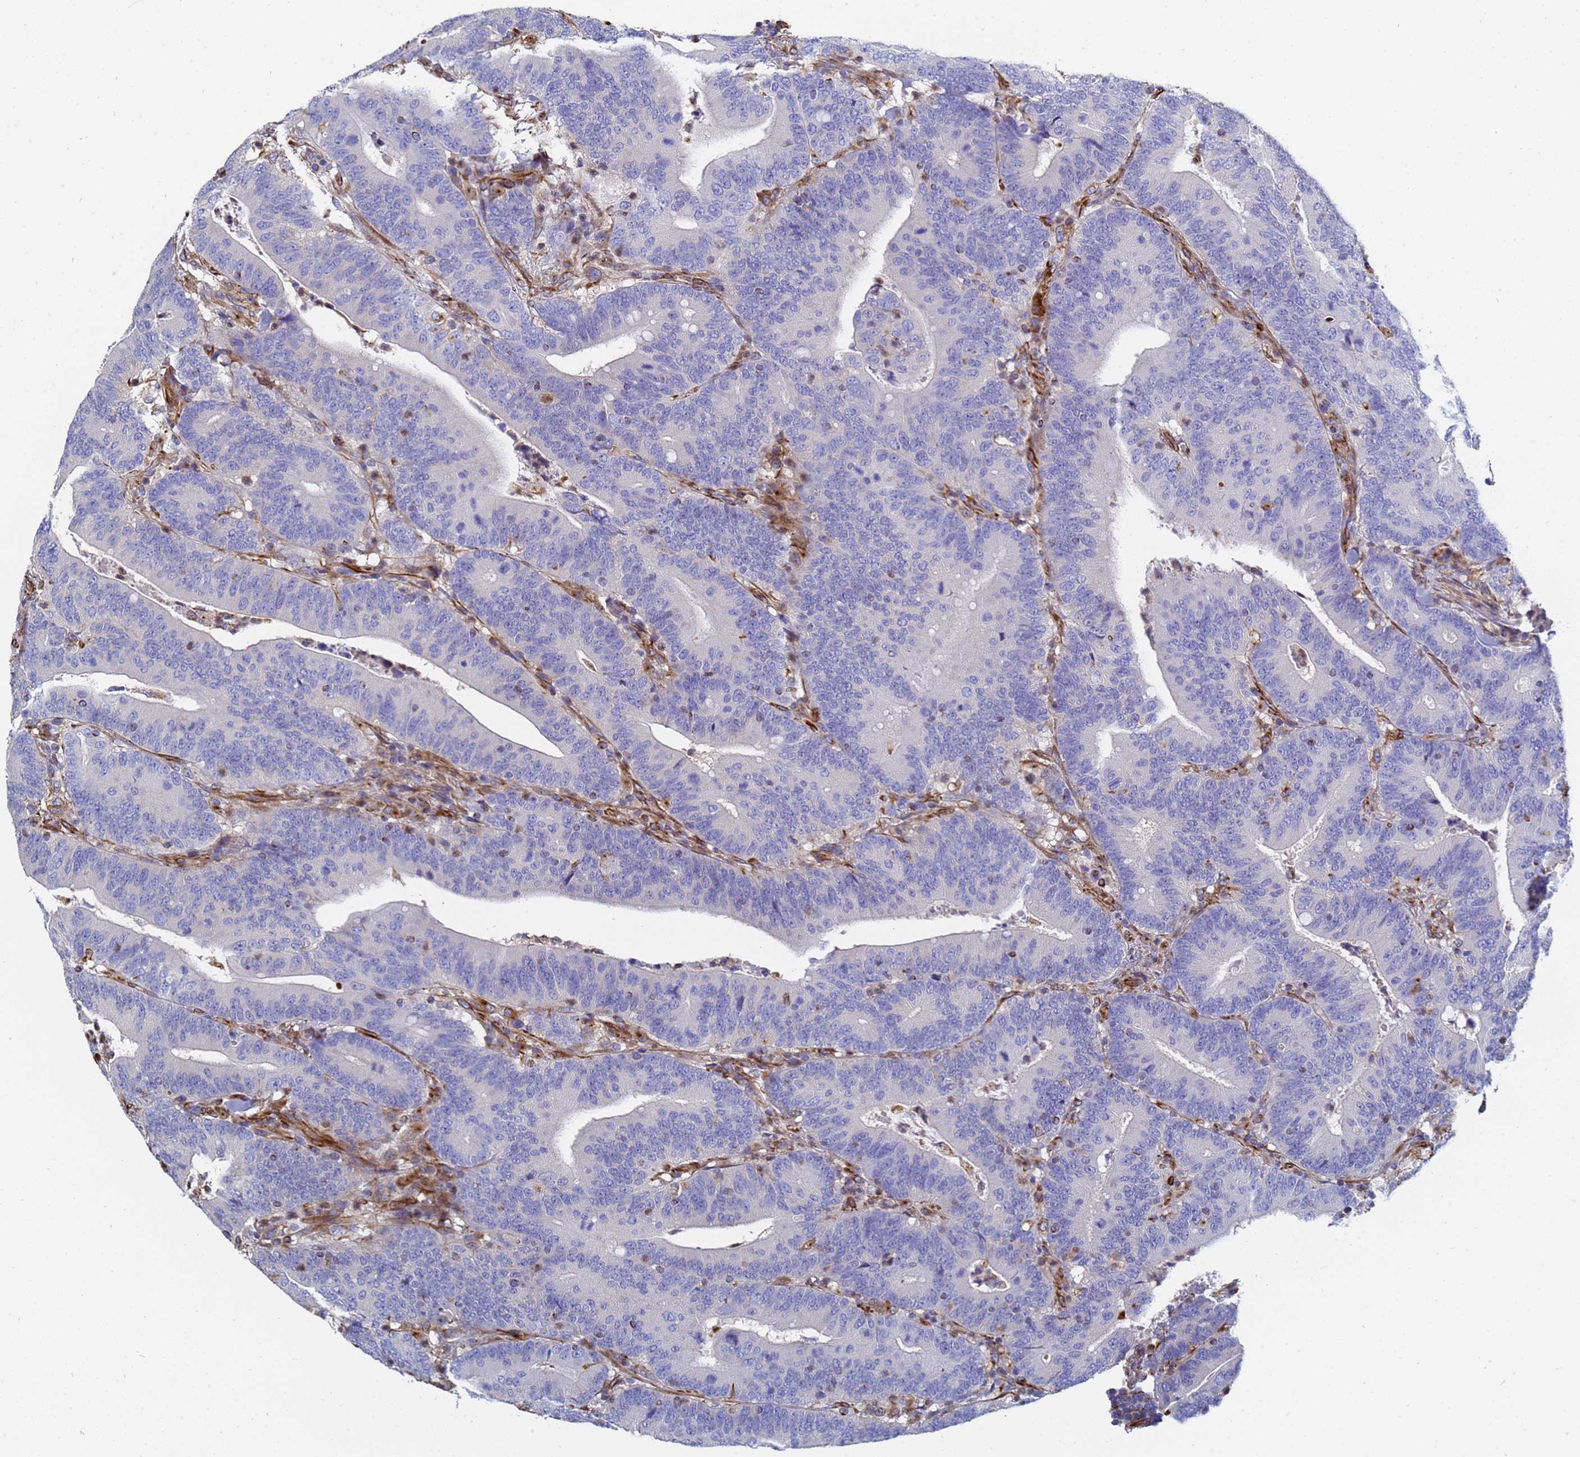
{"staining": {"intensity": "negative", "quantity": "none", "location": "none"}, "tissue": "colorectal cancer", "cell_type": "Tumor cells", "image_type": "cancer", "snomed": [{"axis": "morphology", "description": "Adenocarcinoma, NOS"}, {"axis": "topography", "description": "Colon"}], "caption": "The histopathology image exhibits no staining of tumor cells in colorectal cancer (adenocarcinoma).", "gene": "SYT13", "patient": {"sex": "female", "age": 66}}